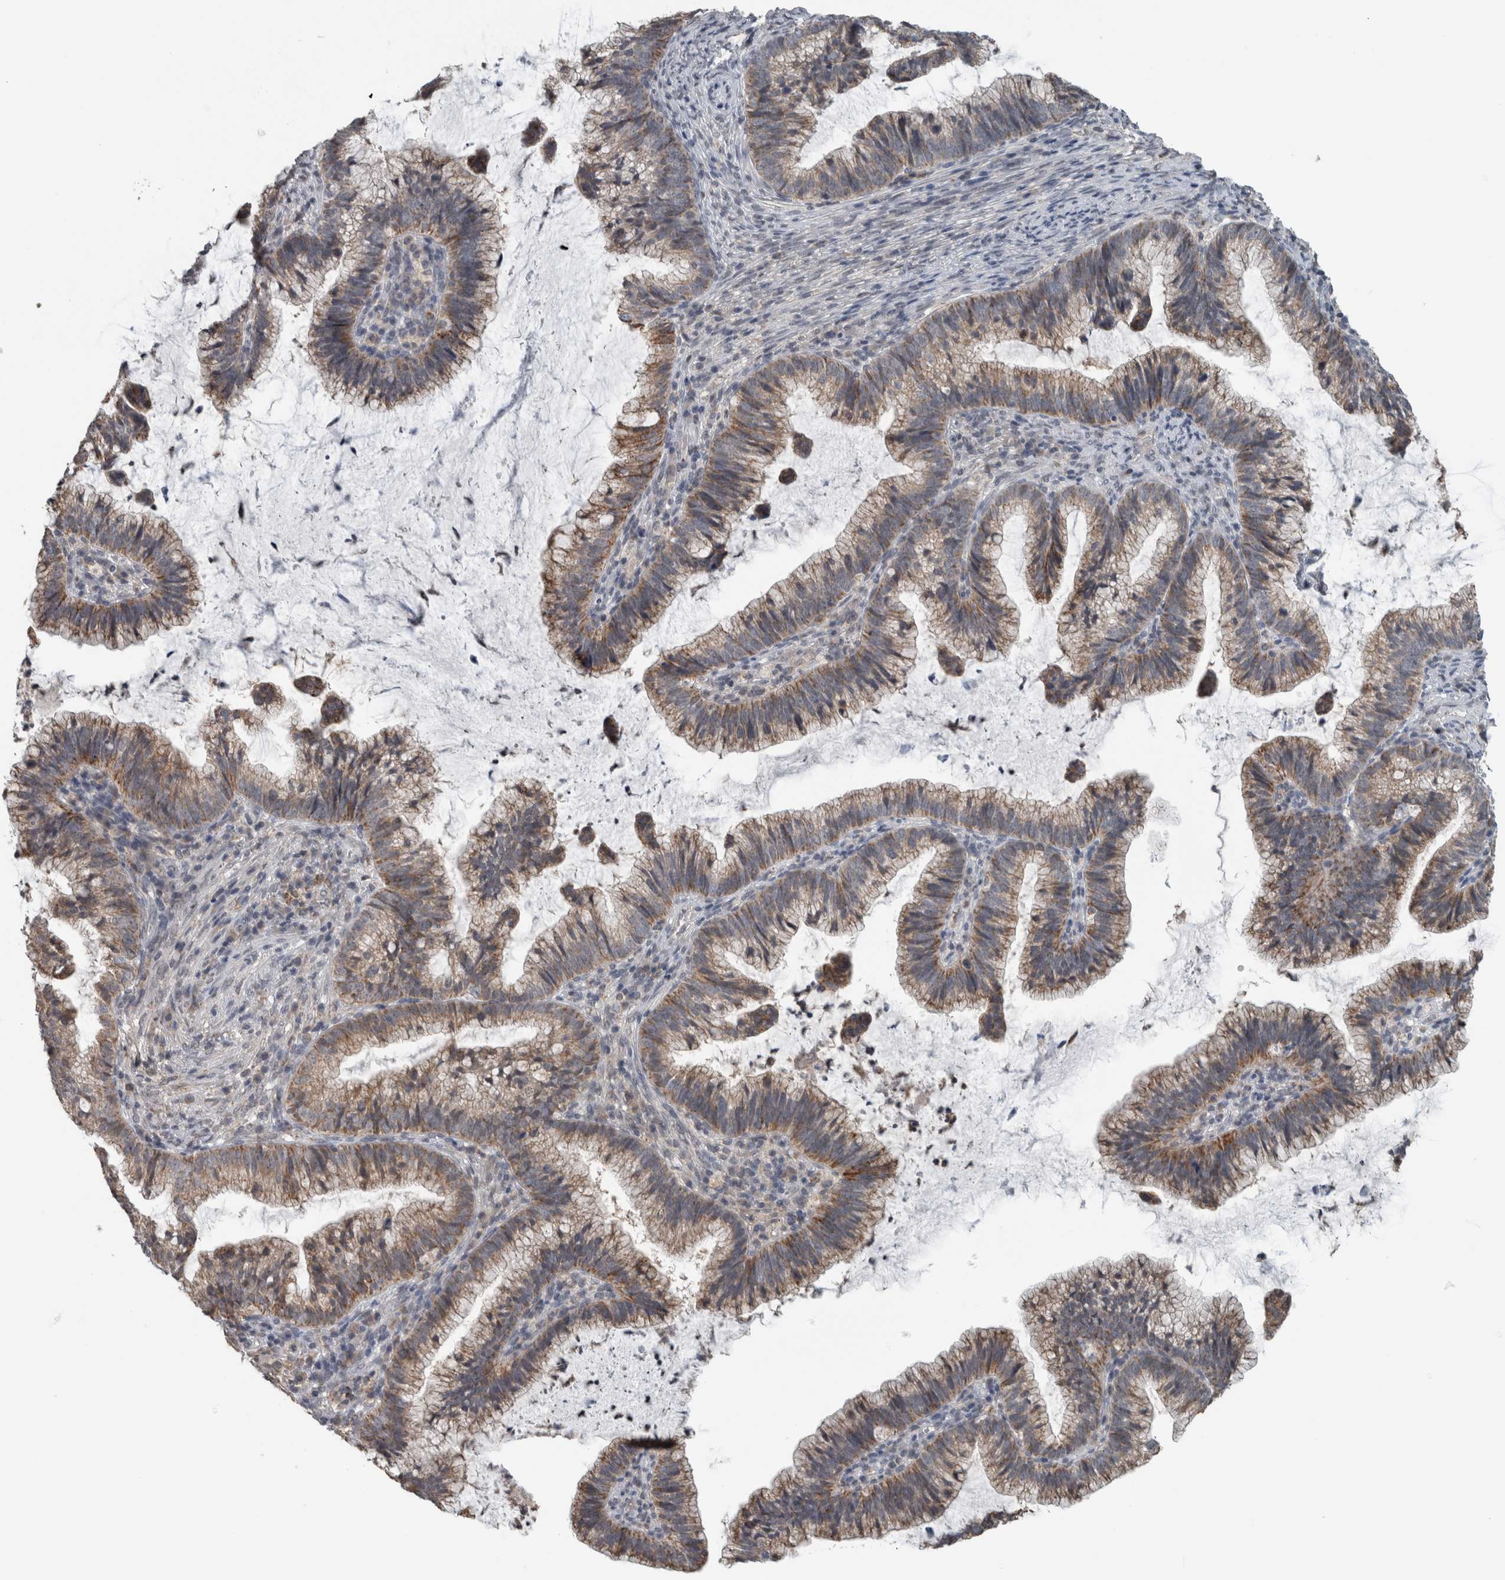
{"staining": {"intensity": "moderate", "quantity": ">75%", "location": "cytoplasmic/membranous"}, "tissue": "cervical cancer", "cell_type": "Tumor cells", "image_type": "cancer", "snomed": [{"axis": "morphology", "description": "Adenocarcinoma, NOS"}, {"axis": "topography", "description": "Cervix"}], "caption": "The micrograph demonstrates immunohistochemical staining of cervical cancer (adenocarcinoma). There is moderate cytoplasmic/membranous staining is appreciated in approximately >75% of tumor cells.", "gene": "ACSF2", "patient": {"sex": "female", "age": 36}}